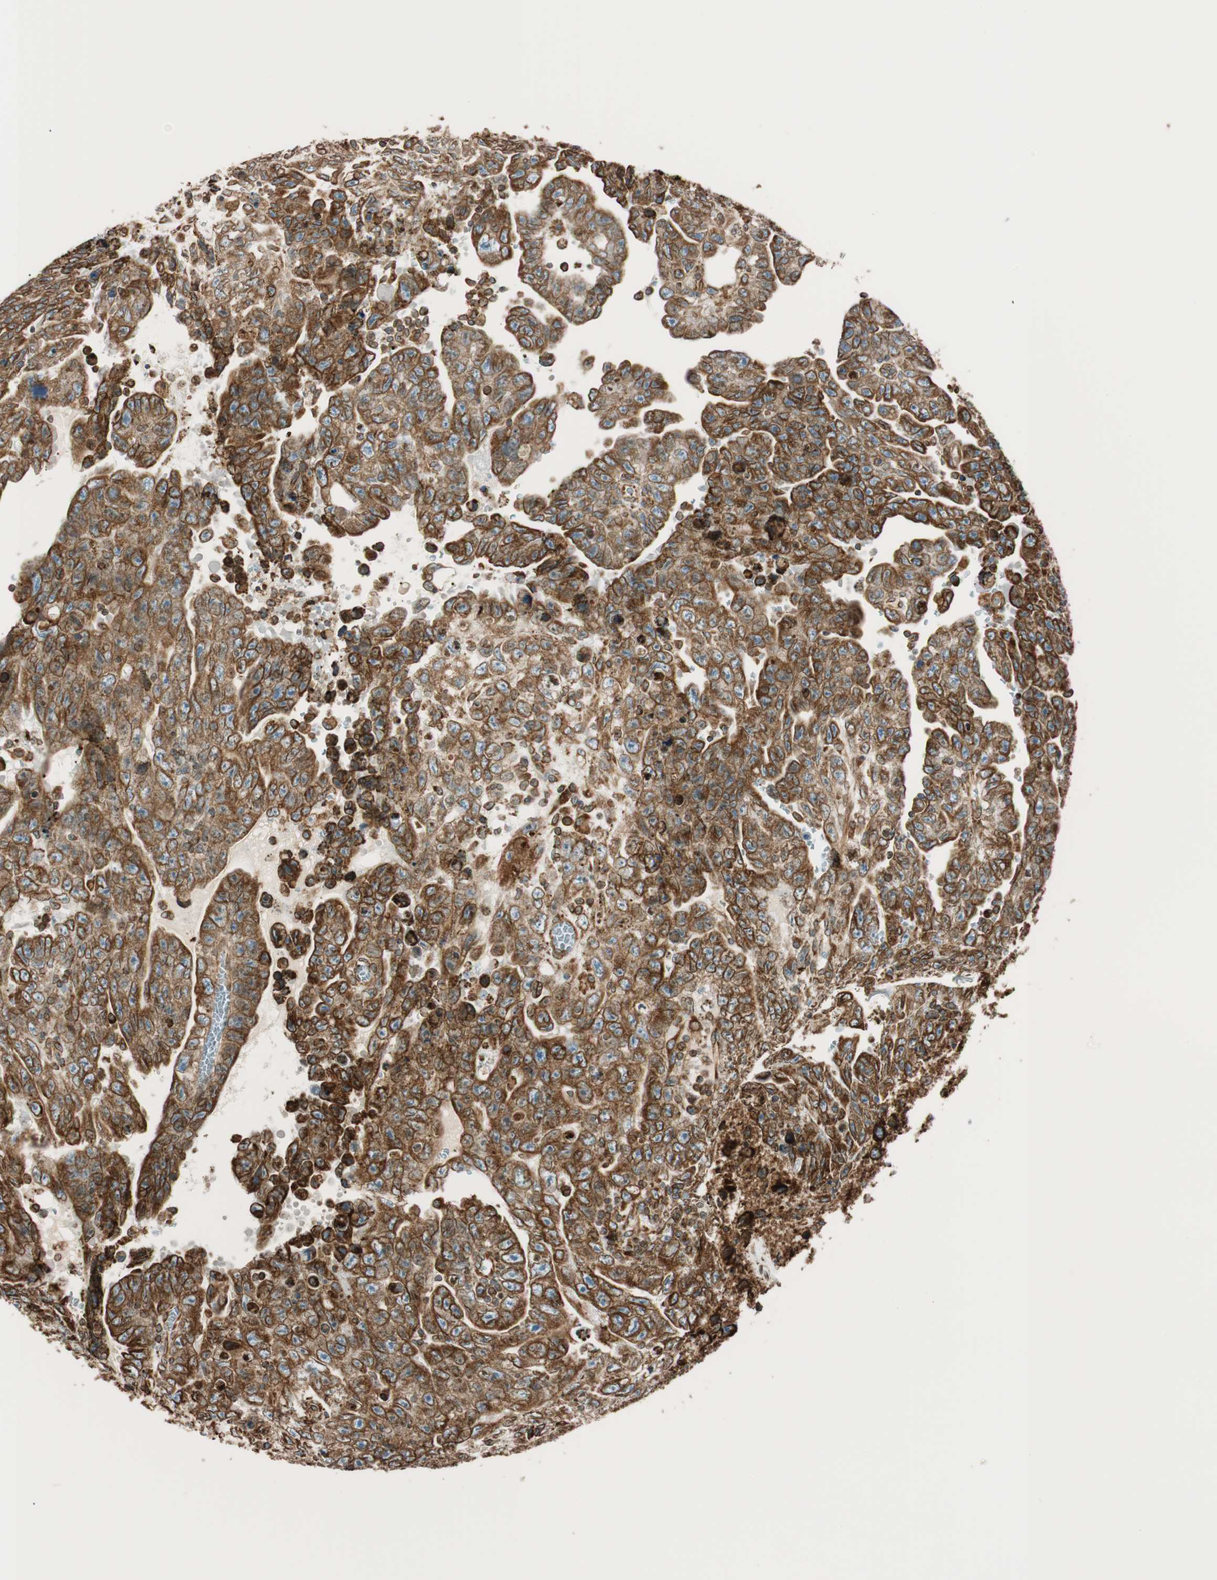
{"staining": {"intensity": "strong", "quantity": ">75%", "location": "cytoplasmic/membranous"}, "tissue": "testis cancer", "cell_type": "Tumor cells", "image_type": "cancer", "snomed": [{"axis": "morphology", "description": "Carcinoma, Embryonal, NOS"}, {"axis": "topography", "description": "Testis"}], "caption": "Embryonal carcinoma (testis) was stained to show a protein in brown. There is high levels of strong cytoplasmic/membranous expression in about >75% of tumor cells. The staining was performed using DAB to visualize the protein expression in brown, while the nuclei were stained in blue with hematoxylin (Magnification: 20x).", "gene": "PRKCSH", "patient": {"sex": "male", "age": 28}}